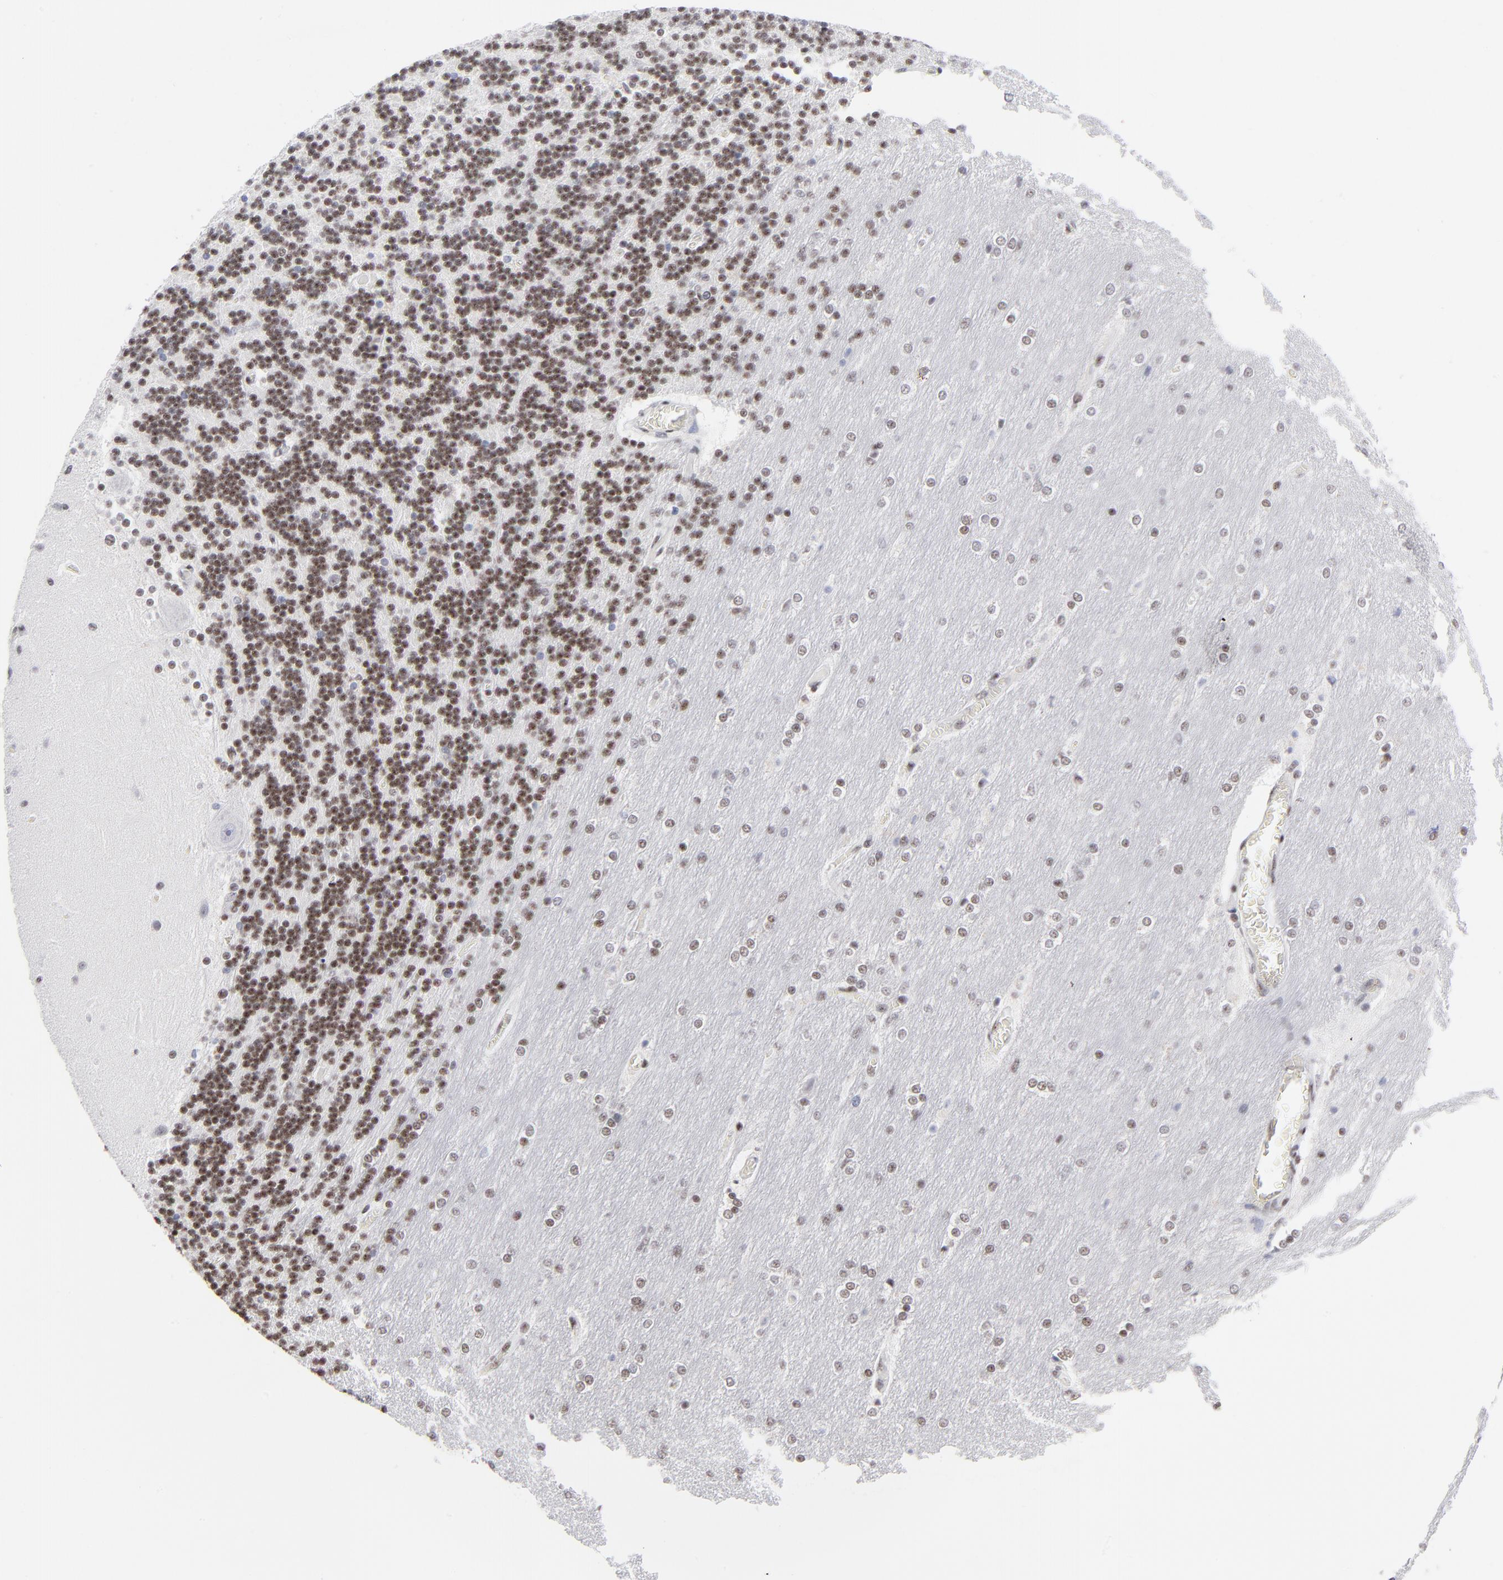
{"staining": {"intensity": "moderate", "quantity": ">75%", "location": "nuclear"}, "tissue": "cerebellum", "cell_type": "Cells in granular layer", "image_type": "normal", "snomed": [{"axis": "morphology", "description": "Normal tissue, NOS"}, {"axis": "topography", "description": "Cerebellum"}], "caption": "IHC image of normal cerebellum: cerebellum stained using IHC displays medium levels of moderate protein expression localized specifically in the nuclear of cells in granular layer, appearing as a nuclear brown color.", "gene": "SP2", "patient": {"sex": "female", "age": 54}}